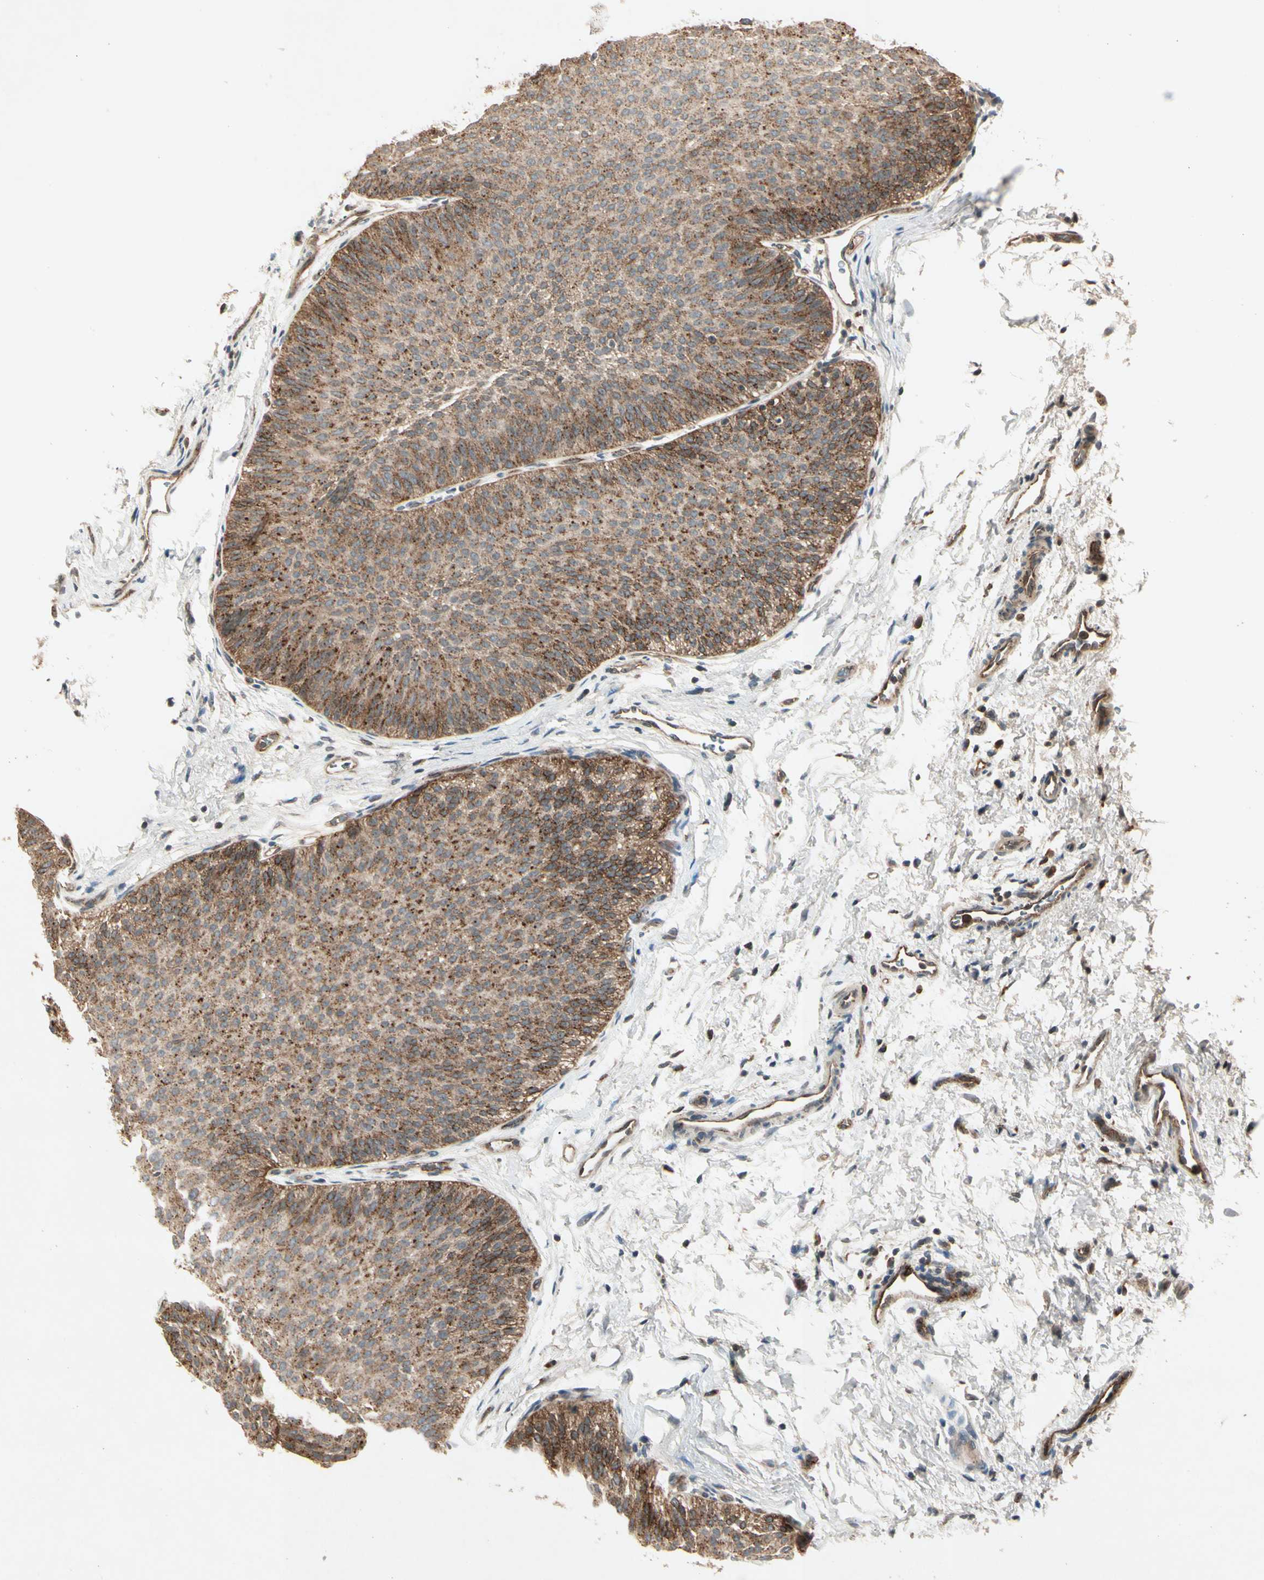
{"staining": {"intensity": "strong", "quantity": ">75%", "location": "cytoplasmic/membranous"}, "tissue": "urothelial cancer", "cell_type": "Tumor cells", "image_type": "cancer", "snomed": [{"axis": "morphology", "description": "Urothelial carcinoma, Low grade"}, {"axis": "topography", "description": "Urinary bladder"}], "caption": "A histopathology image showing strong cytoplasmic/membranous expression in about >75% of tumor cells in urothelial carcinoma (low-grade), as visualized by brown immunohistochemical staining.", "gene": "FLOT1", "patient": {"sex": "female", "age": 60}}